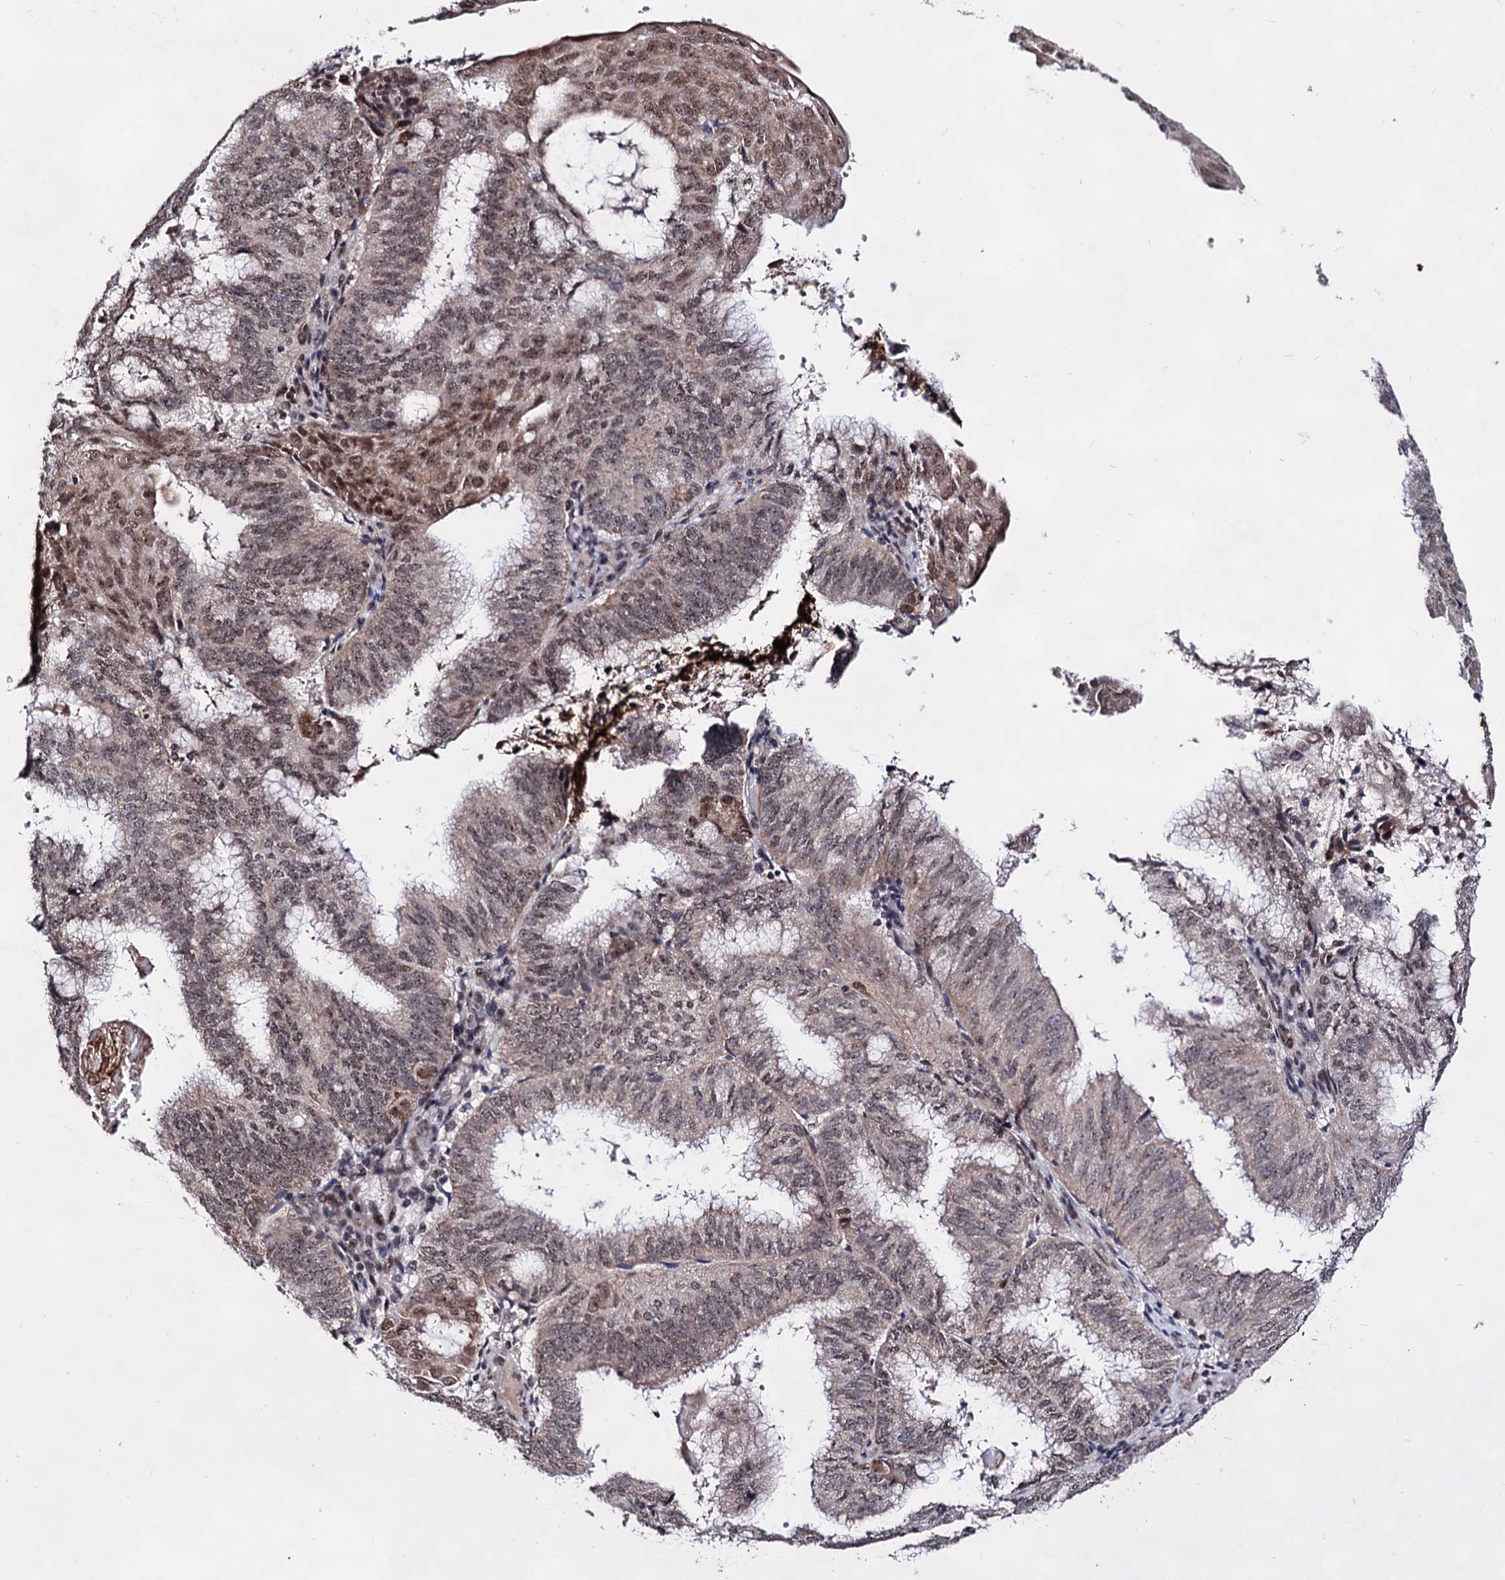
{"staining": {"intensity": "moderate", "quantity": "25%-75%", "location": "nuclear"}, "tissue": "endometrial cancer", "cell_type": "Tumor cells", "image_type": "cancer", "snomed": [{"axis": "morphology", "description": "Adenocarcinoma, NOS"}, {"axis": "topography", "description": "Endometrium"}], "caption": "Protein expression analysis of human endometrial adenocarcinoma reveals moderate nuclear expression in about 25%-75% of tumor cells.", "gene": "EXOSC10", "patient": {"sex": "female", "age": 49}}